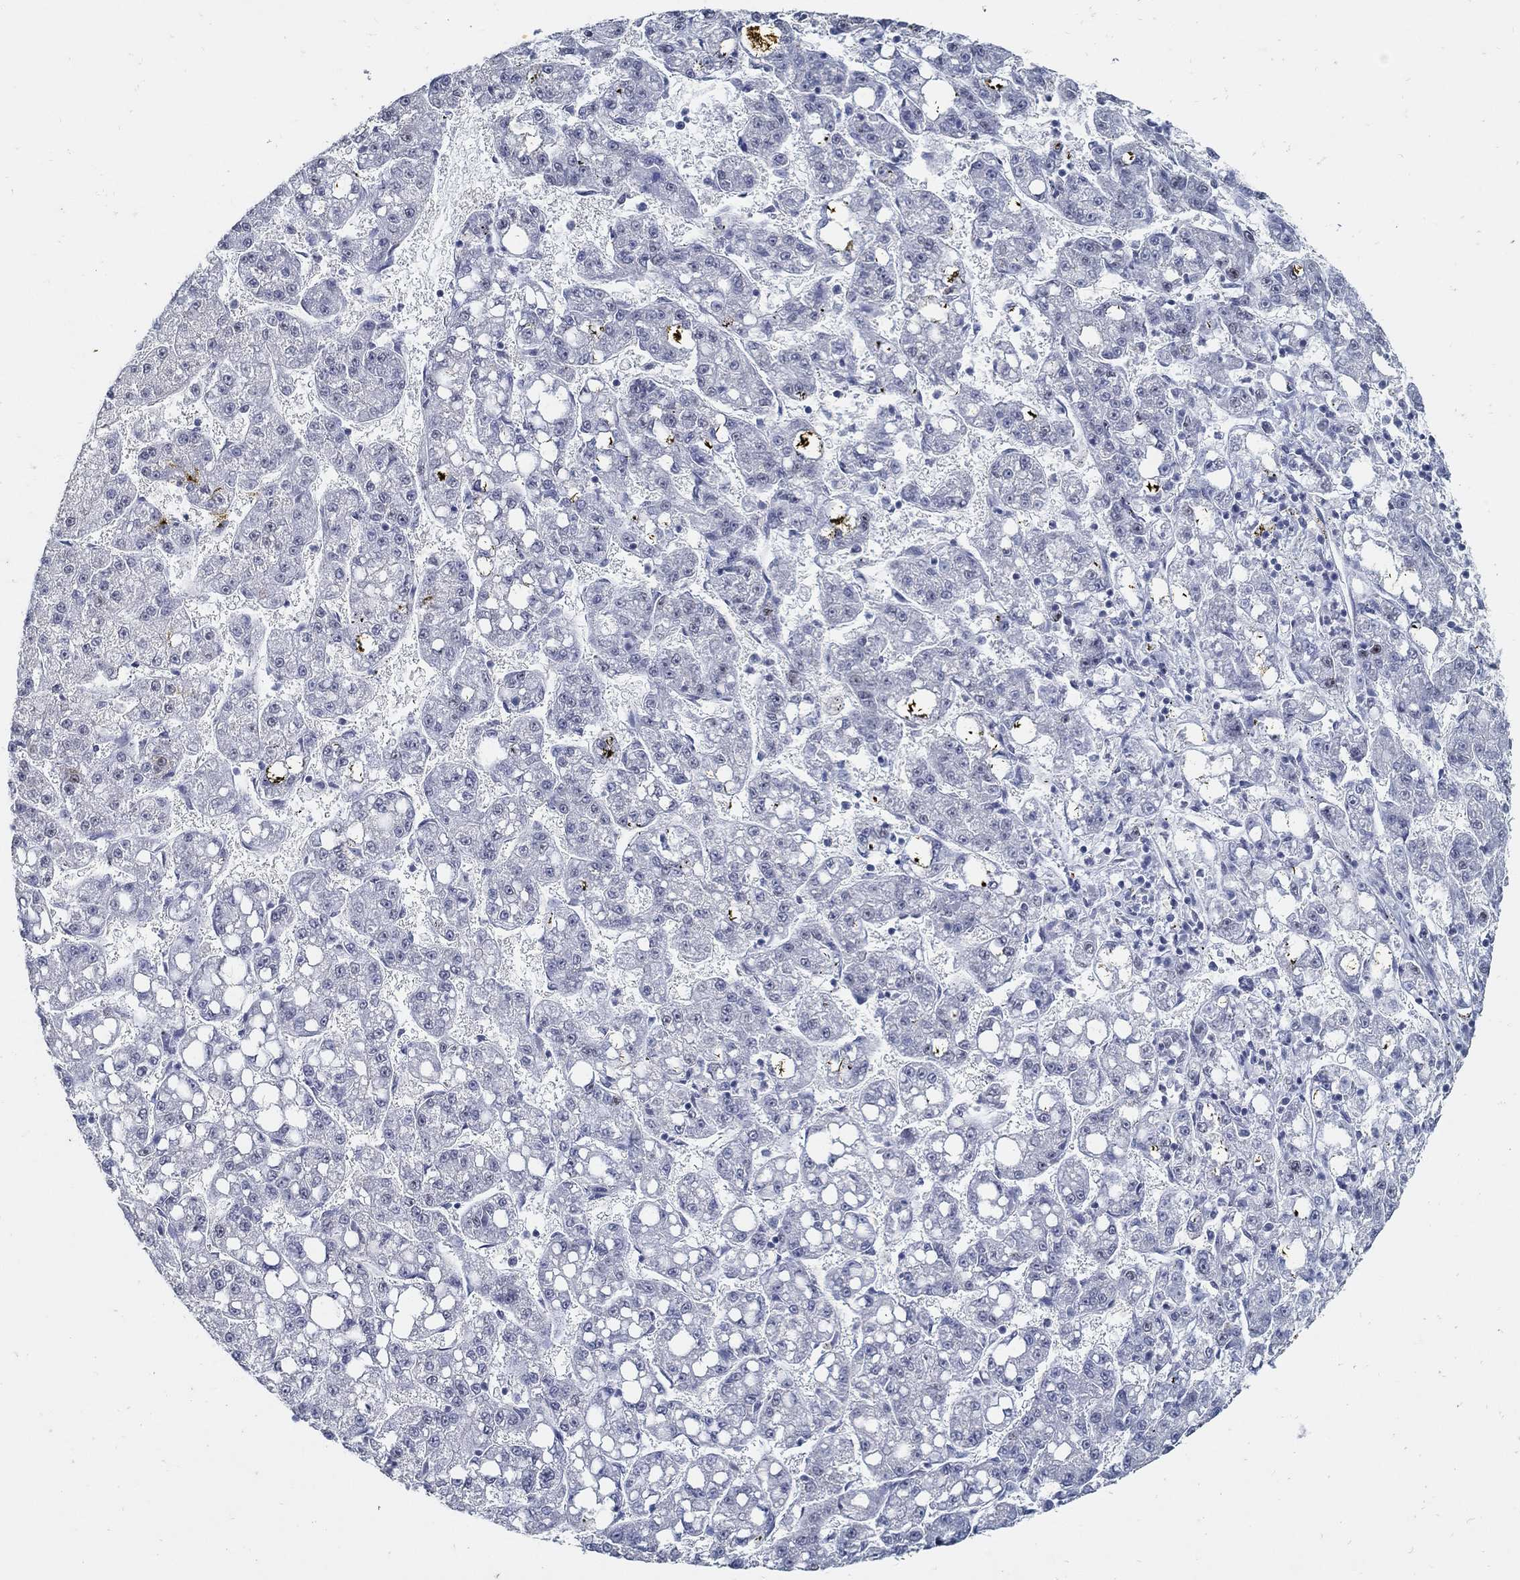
{"staining": {"intensity": "negative", "quantity": "none", "location": "none"}, "tissue": "liver cancer", "cell_type": "Tumor cells", "image_type": "cancer", "snomed": [{"axis": "morphology", "description": "Carcinoma, Hepatocellular, NOS"}, {"axis": "topography", "description": "Liver"}], "caption": "This is a photomicrograph of IHC staining of liver cancer (hepatocellular carcinoma), which shows no expression in tumor cells. The staining is performed using DAB brown chromogen with nuclei counter-stained in using hematoxylin.", "gene": "USP29", "patient": {"sex": "female", "age": 65}}